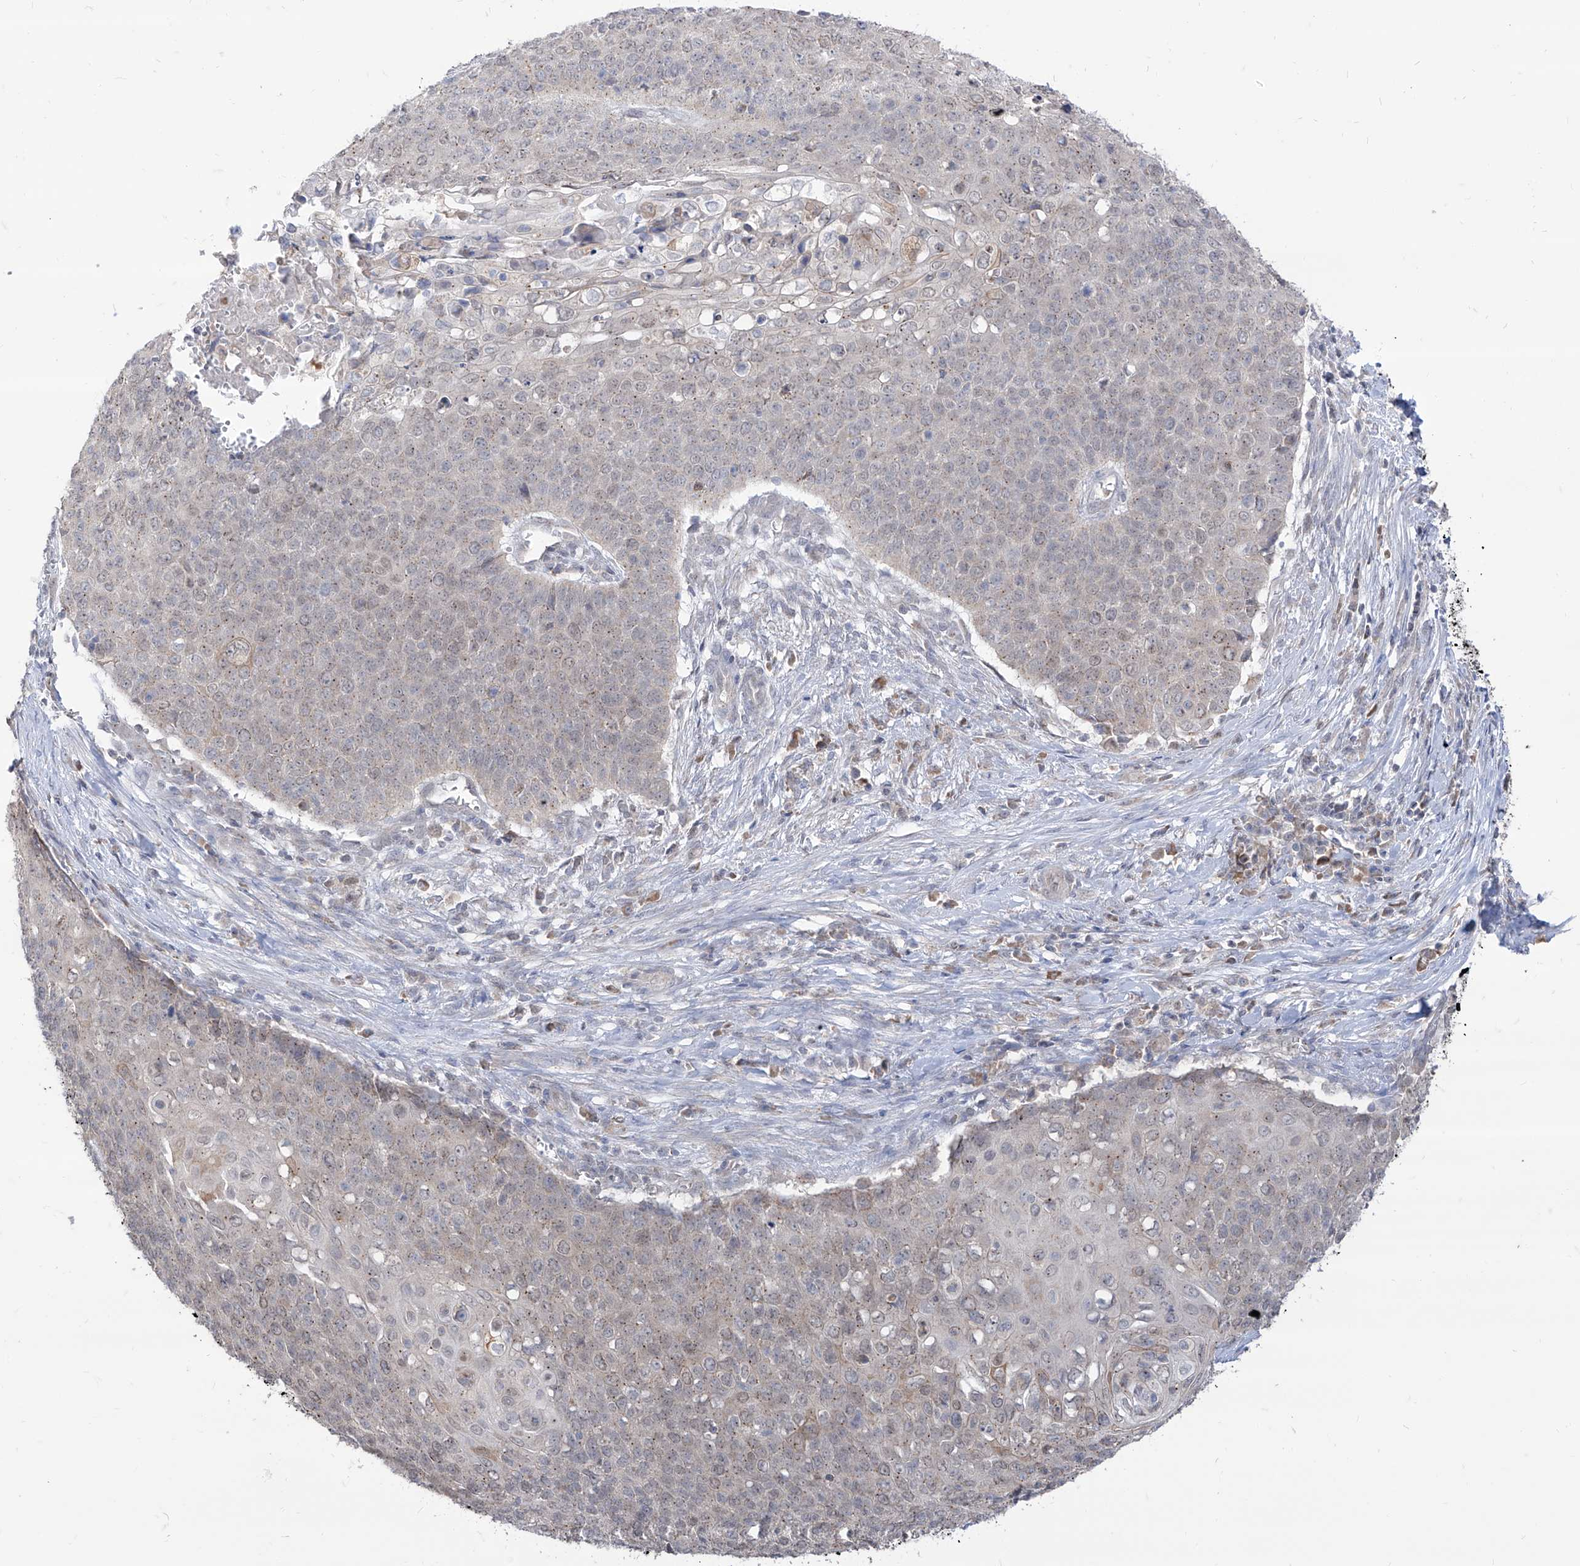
{"staining": {"intensity": "negative", "quantity": "none", "location": "none"}, "tissue": "cervical cancer", "cell_type": "Tumor cells", "image_type": "cancer", "snomed": [{"axis": "morphology", "description": "Squamous cell carcinoma, NOS"}, {"axis": "topography", "description": "Cervix"}], "caption": "This is a histopathology image of immunohistochemistry staining of cervical squamous cell carcinoma, which shows no positivity in tumor cells.", "gene": "BROX", "patient": {"sex": "female", "age": 39}}